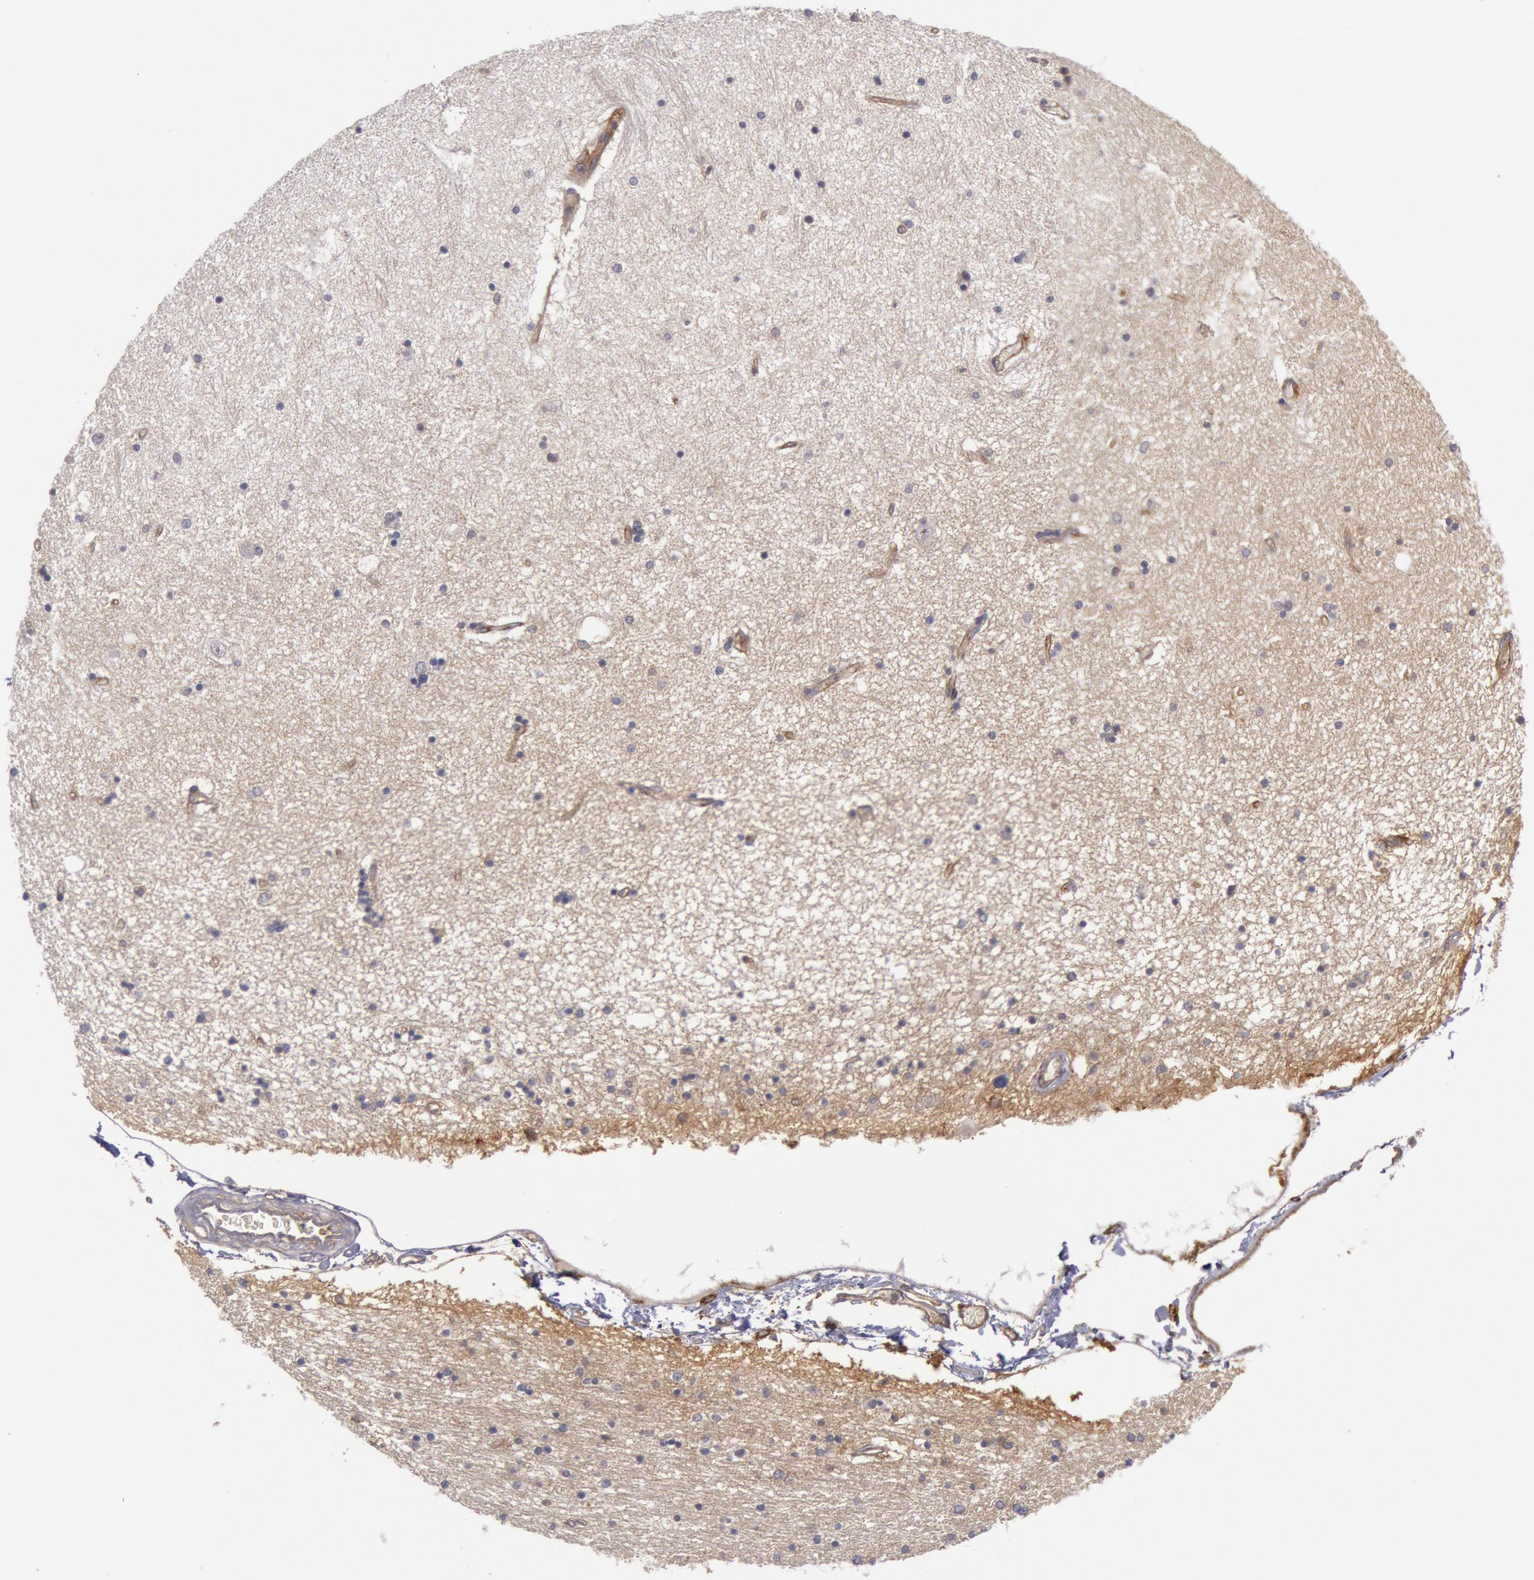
{"staining": {"intensity": "negative", "quantity": "none", "location": "none"}, "tissue": "hippocampus", "cell_type": "Glial cells", "image_type": "normal", "snomed": [{"axis": "morphology", "description": "Normal tissue, NOS"}, {"axis": "topography", "description": "Hippocampus"}], "caption": "Hippocampus stained for a protein using IHC shows no expression glial cells.", "gene": "STX4", "patient": {"sex": "female", "age": 54}}